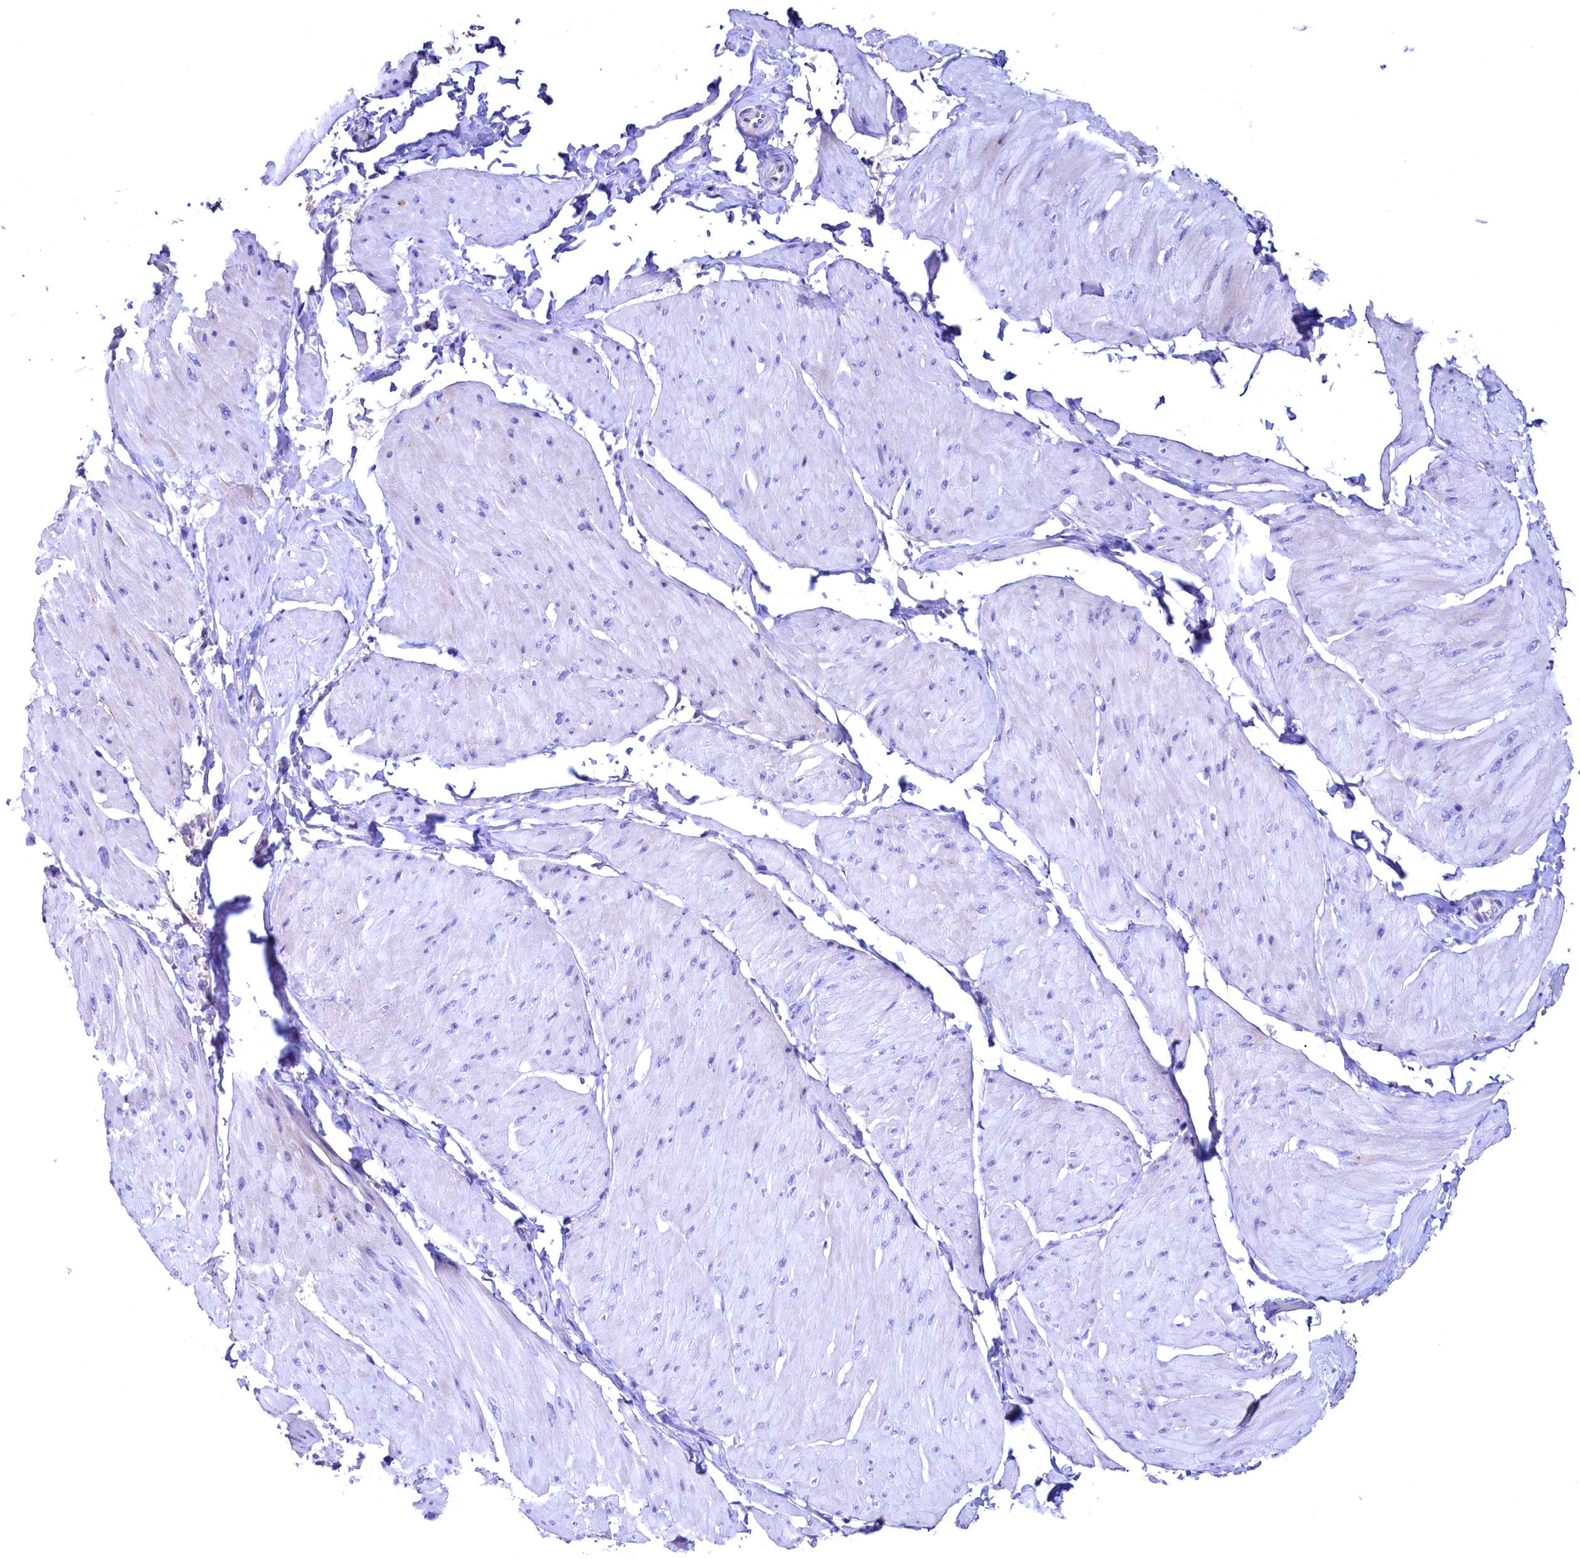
{"staining": {"intensity": "negative", "quantity": "none", "location": "none"}, "tissue": "smooth muscle", "cell_type": "Smooth muscle cells", "image_type": "normal", "snomed": [{"axis": "morphology", "description": "Urothelial carcinoma, High grade"}, {"axis": "topography", "description": "Urinary bladder"}], "caption": "The image exhibits no staining of smooth muscle cells in unremarkable smooth muscle. Brightfield microscopy of immunohistochemistry (IHC) stained with DAB (3,3'-diaminobenzidine) (brown) and hematoxylin (blue), captured at high magnification.", "gene": "FLYWCH2", "patient": {"sex": "male", "age": 46}}